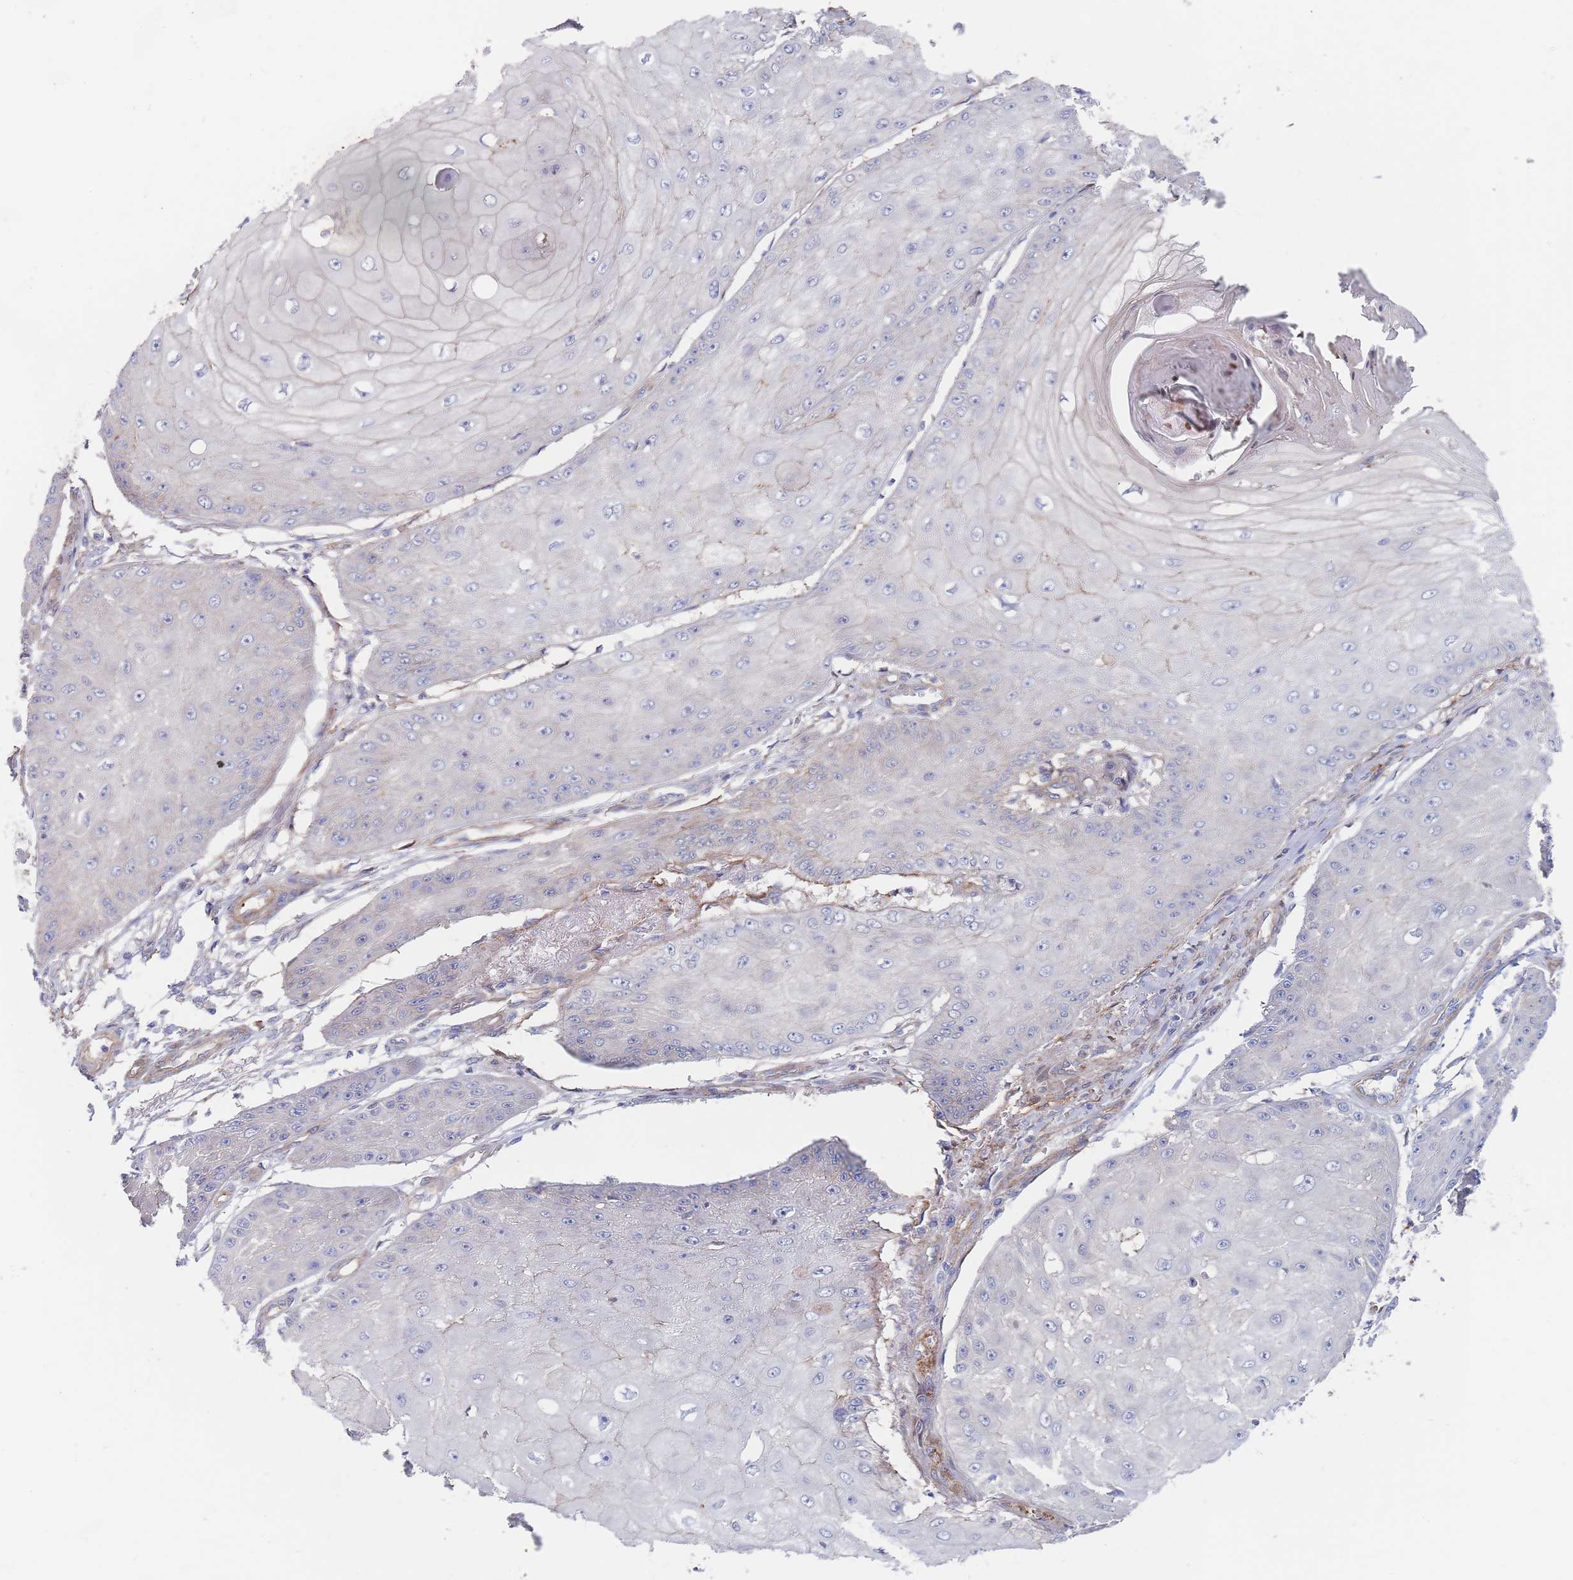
{"staining": {"intensity": "negative", "quantity": "none", "location": "none"}, "tissue": "skin cancer", "cell_type": "Tumor cells", "image_type": "cancer", "snomed": [{"axis": "morphology", "description": "Squamous cell carcinoma, NOS"}, {"axis": "topography", "description": "Skin"}], "caption": "IHC image of human skin cancer (squamous cell carcinoma) stained for a protein (brown), which demonstrates no staining in tumor cells.", "gene": "G6PC1", "patient": {"sex": "male", "age": 70}}